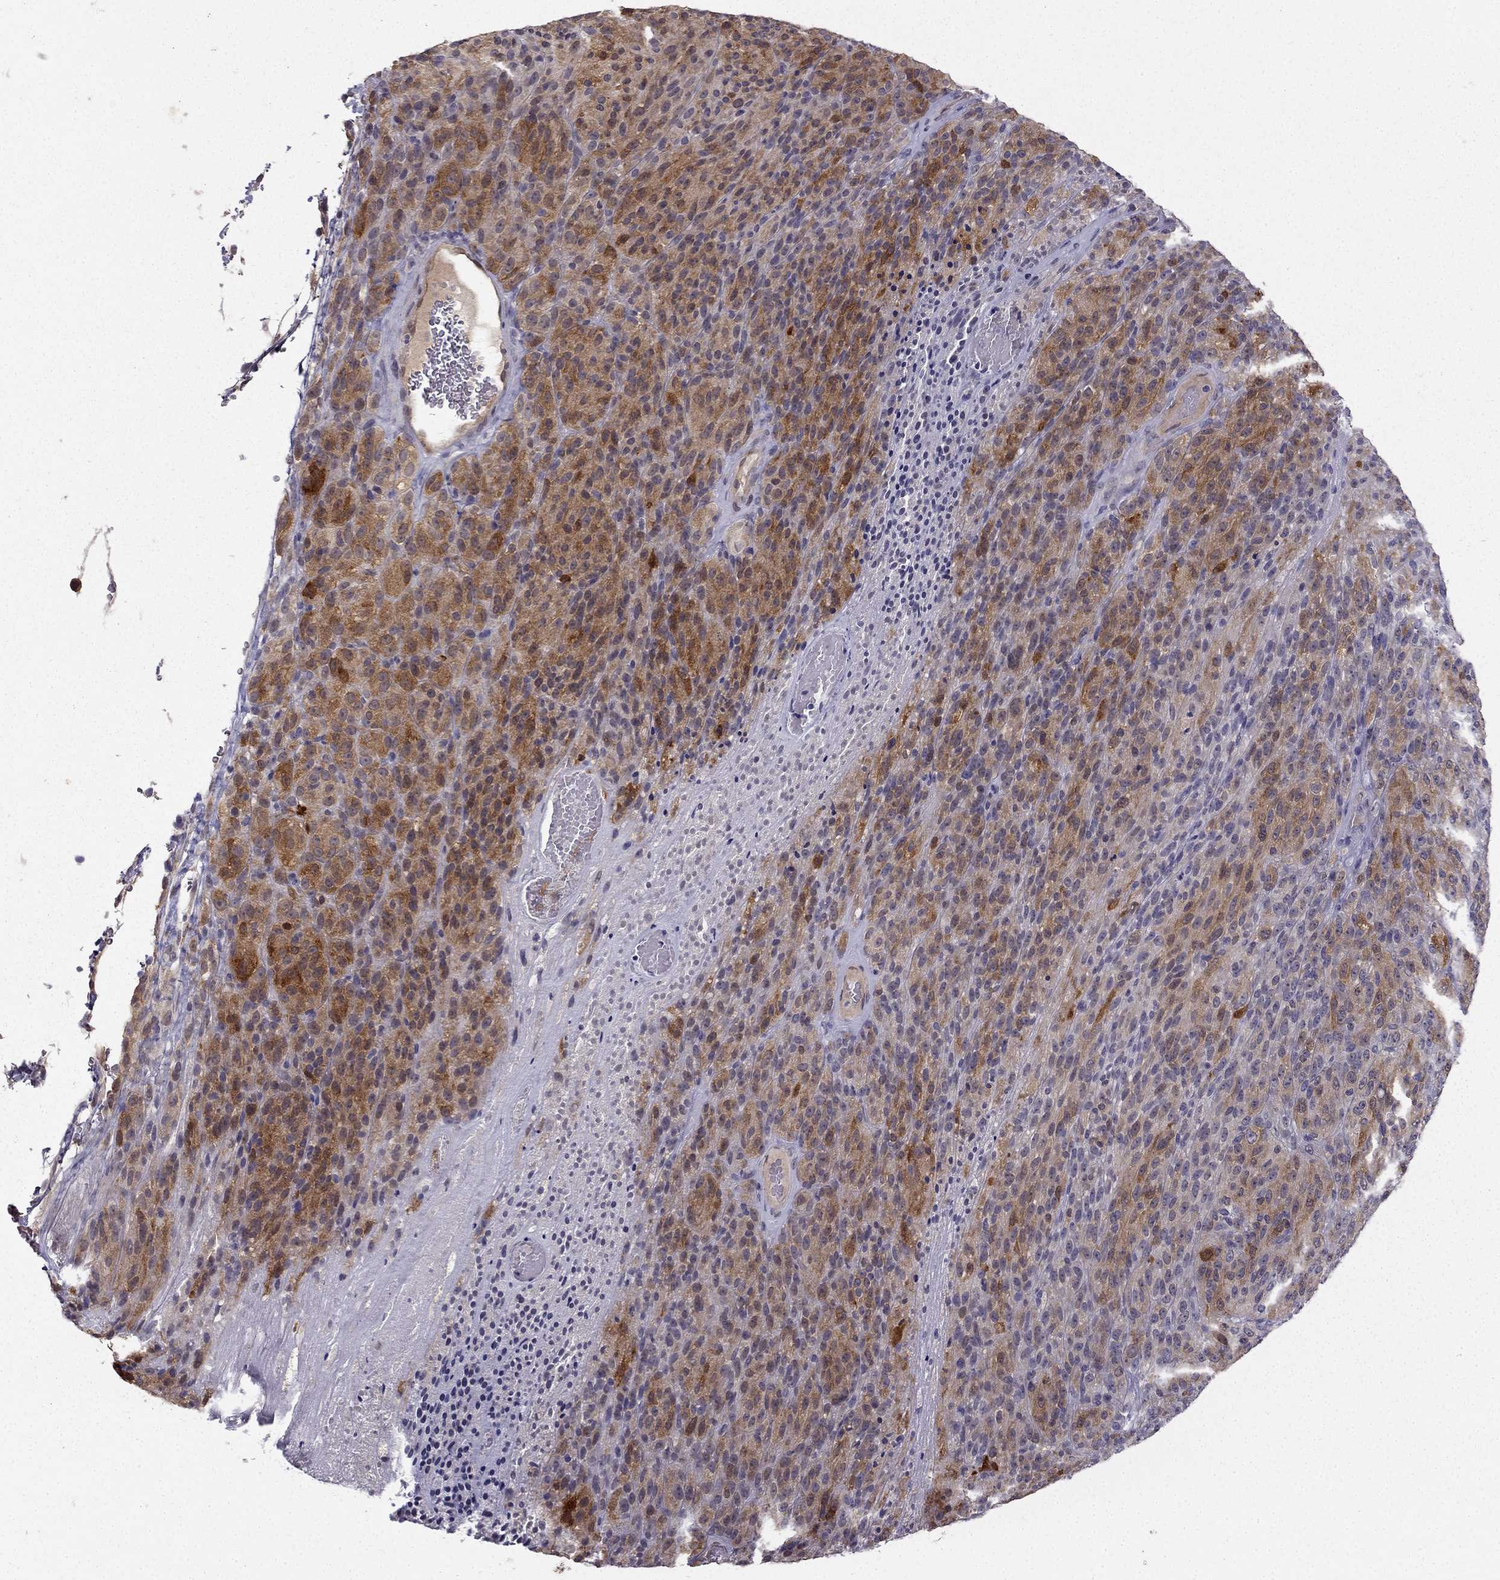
{"staining": {"intensity": "moderate", "quantity": "25%-75%", "location": "cytoplasmic/membranous"}, "tissue": "melanoma", "cell_type": "Tumor cells", "image_type": "cancer", "snomed": [{"axis": "morphology", "description": "Malignant melanoma, Metastatic site"}, {"axis": "topography", "description": "Brain"}], "caption": "About 25%-75% of tumor cells in malignant melanoma (metastatic site) display moderate cytoplasmic/membranous protein expression as visualized by brown immunohistochemical staining.", "gene": "NQO1", "patient": {"sex": "female", "age": 56}}